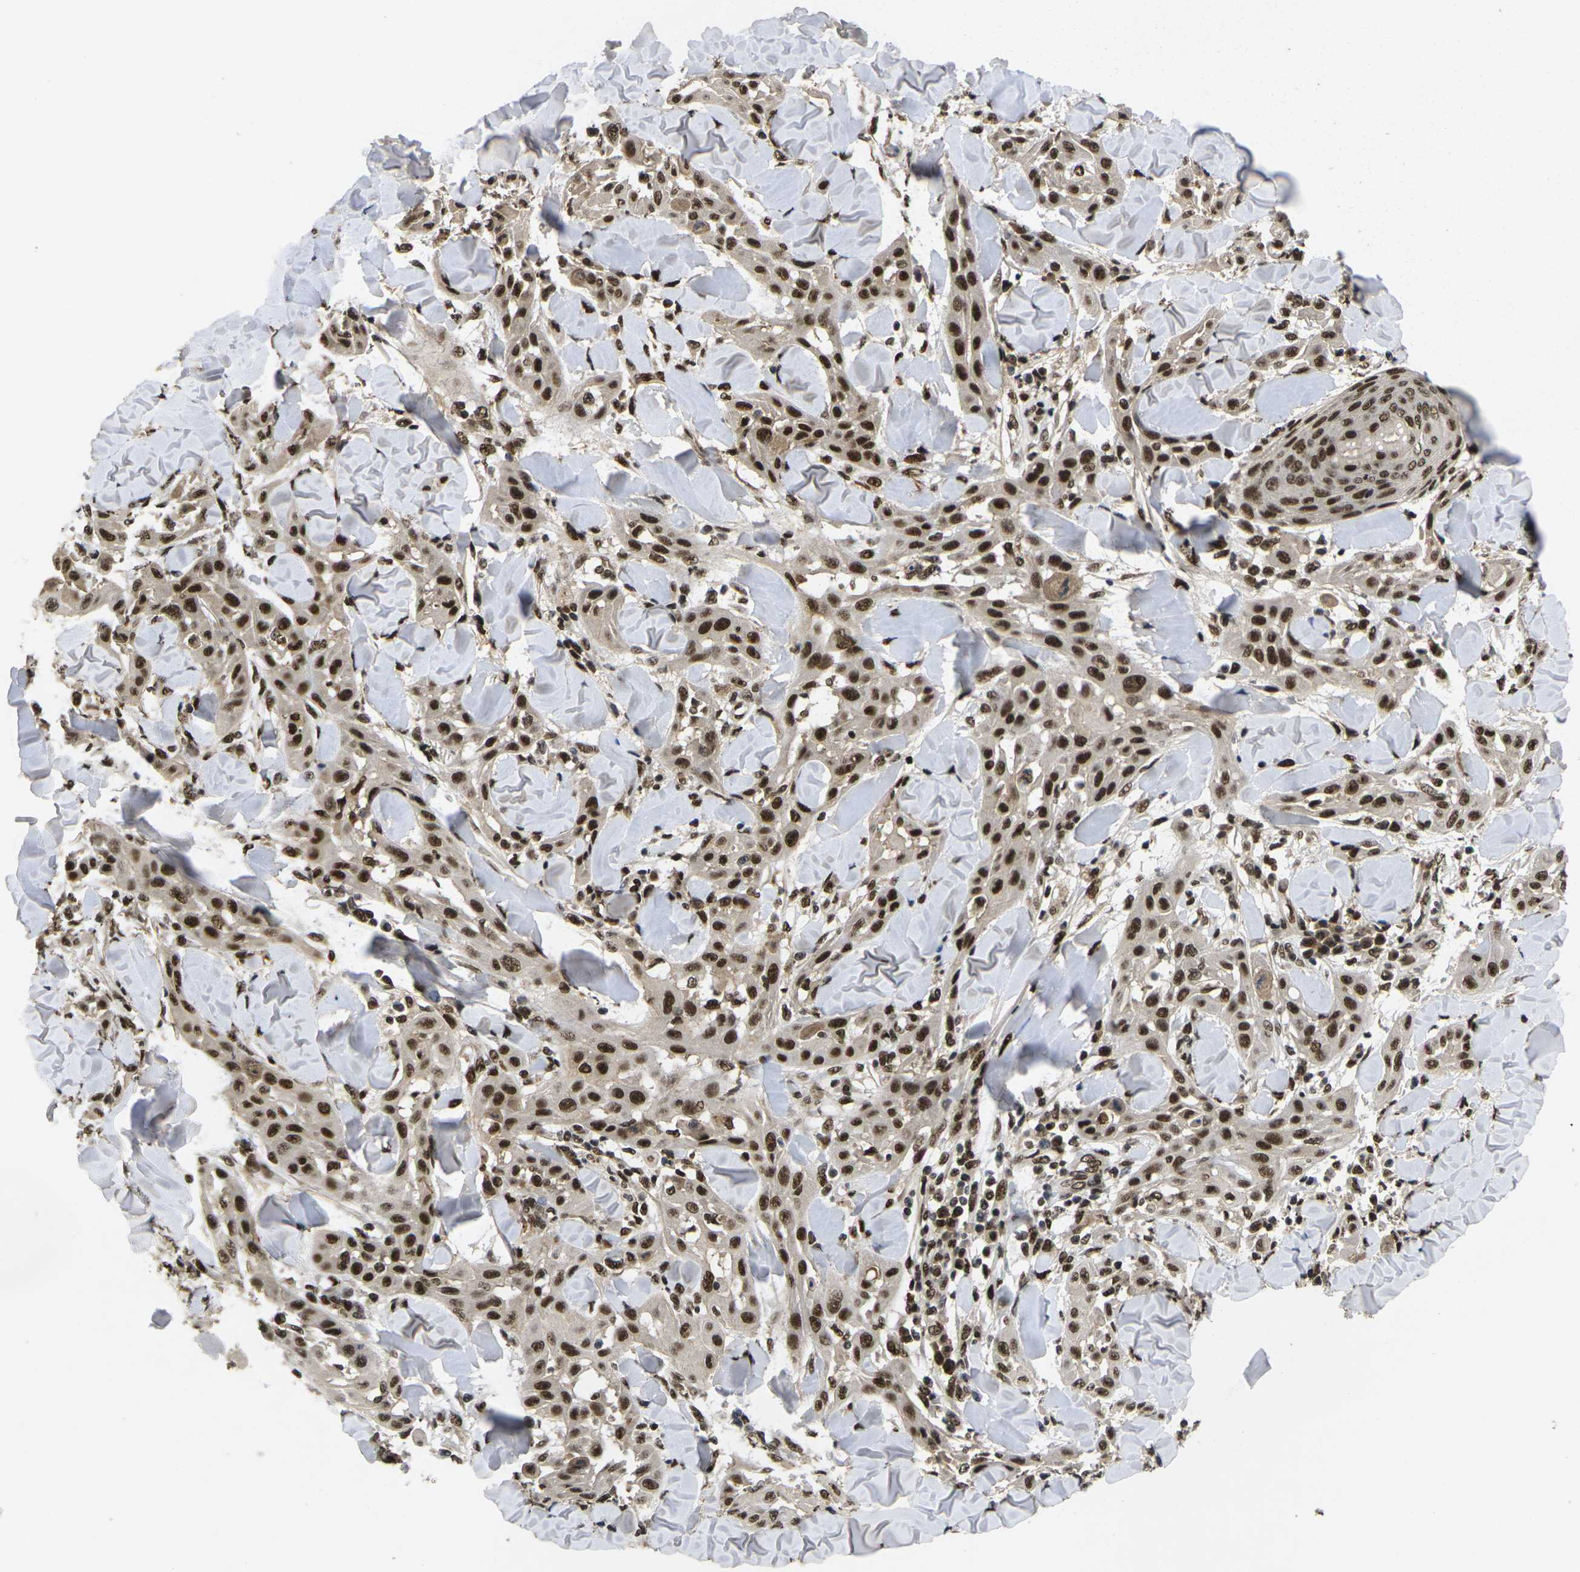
{"staining": {"intensity": "strong", "quantity": ">75%", "location": "nuclear"}, "tissue": "skin cancer", "cell_type": "Tumor cells", "image_type": "cancer", "snomed": [{"axis": "morphology", "description": "Squamous cell carcinoma, NOS"}, {"axis": "topography", "description": "Skin"}], "caption": "Strong nuclear positivity for a protein is present in about >75% of tumor cells of skin cancer (squamous cell carcinoma) using IHC.", "gene": "GTF2E1", "patient": {"sex": "male", "age": 24}}